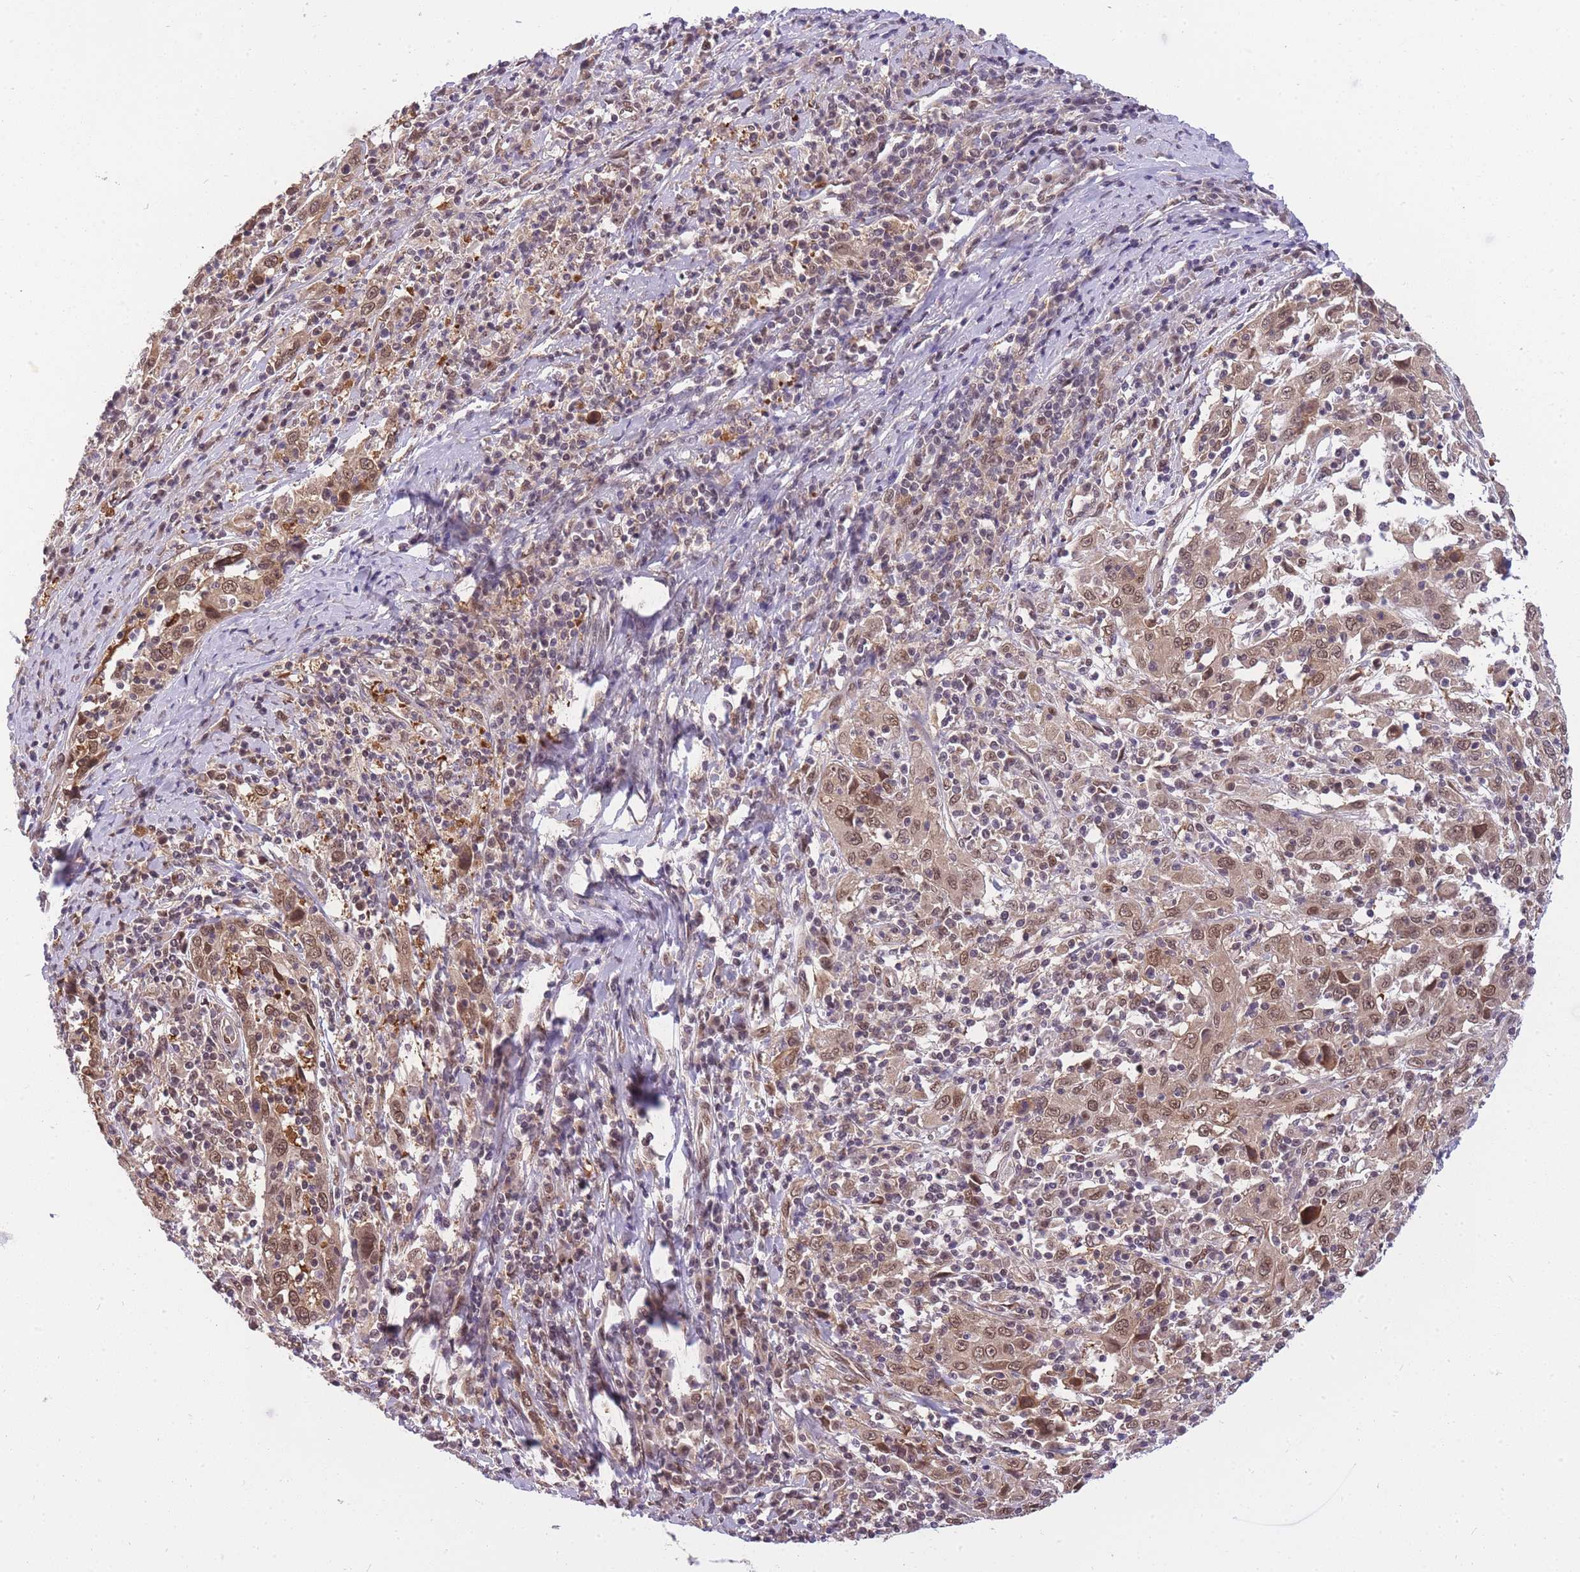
{"staining": {"intensity": "moderate", "quantity": ">75%", "location": "nuclear"}, "tissue": "cervical cancer", "cell_type": "Tumor cells", "image_type": "cancer", "snomed": [{"axis": "morphology", "description": "Squamous cell carcinoma, NOS"}, {"axis": "topography", "description": "Cervix"}], "caption": "The immunohistochemical stain shows moderate nuclear staining in tumor cells of cervical squamous cell carcinoma tissue.", "gene": "CDIP1", "patient": {"sex": "female", "age": 46}}